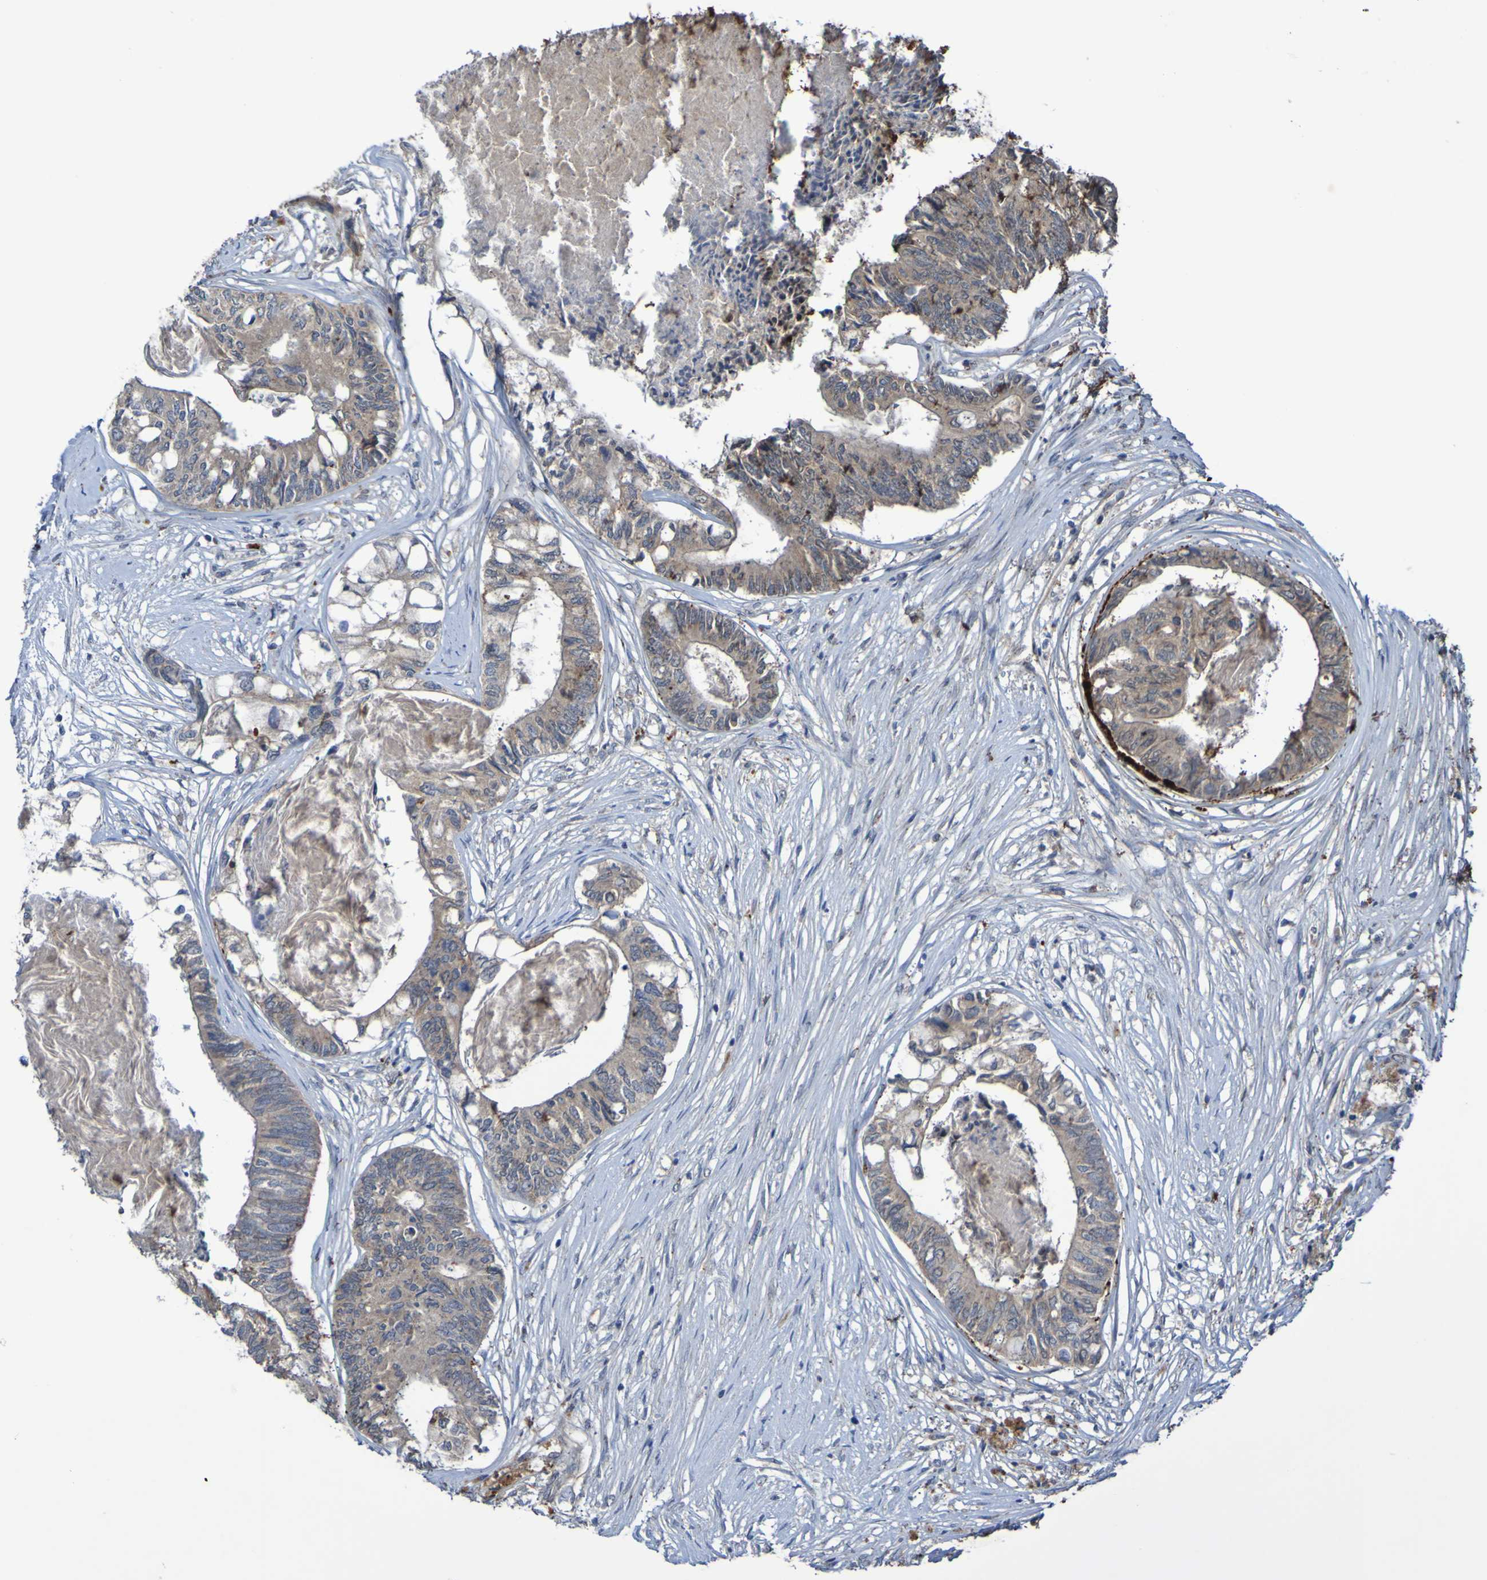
{"staining": {"intensity": "moderate", "quantity": ">75%", "location": "cytoplasmic/membranous"}, "tissue": "colorectal cancer", "cell_type": "Tumor cells", "image_type": "cancer", "snomed": [{"axis": "morphology", "description": "Adenocarcinoma, NOS"}, {"axis": "topography", "description": "Rectum"}], "caption": "This histopathology image exhibits IHC staining of human colorectal cancer, with medium moderate cytoplasmic/membranous expression in approximately >75% of tumor cells.", "gene": "ANGPT4", "patient": {"sex": "male", "age": 63}}